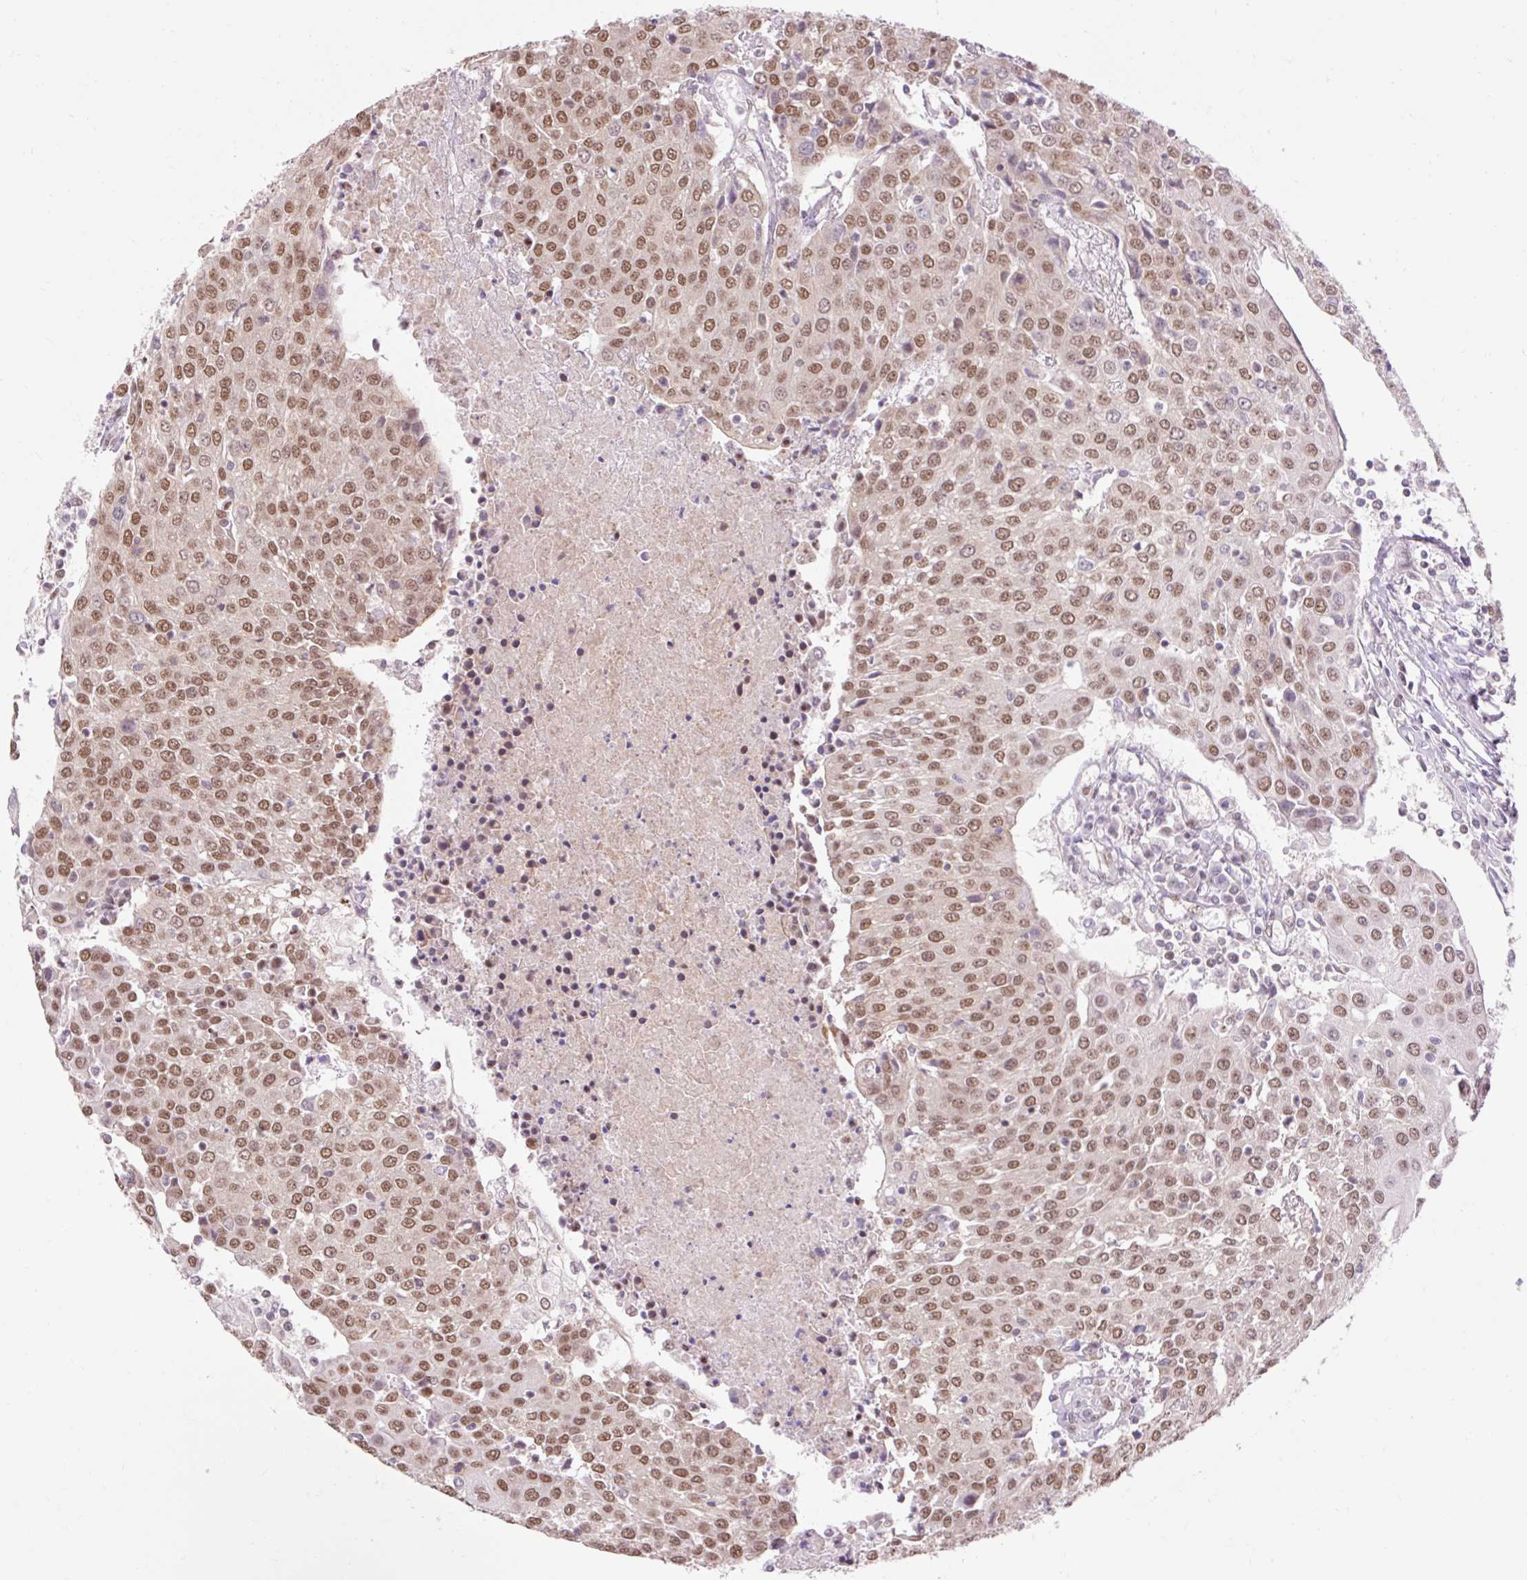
{"staining": {"intensity": "moderate", "quantity": ">75%", "location": "nuclear"}, "tissue": "urothelial cancer", "cell_type": "Tumor cells", "image_type": "cancer", "snomed": [{"axis": "morphology", "description": "Urothelial carcinoma, High grade"}, {"axis": "topography", "description": "Urinary bladder"}], "caption": "Moderate nuclear expression for a protein is present in approximately >75% of tumor cells of urothelial carcinoma (high-grade) using immunohistochemistry.", "gene": "NPIPB12", "patient": {"sex": "female", "age": 85}}